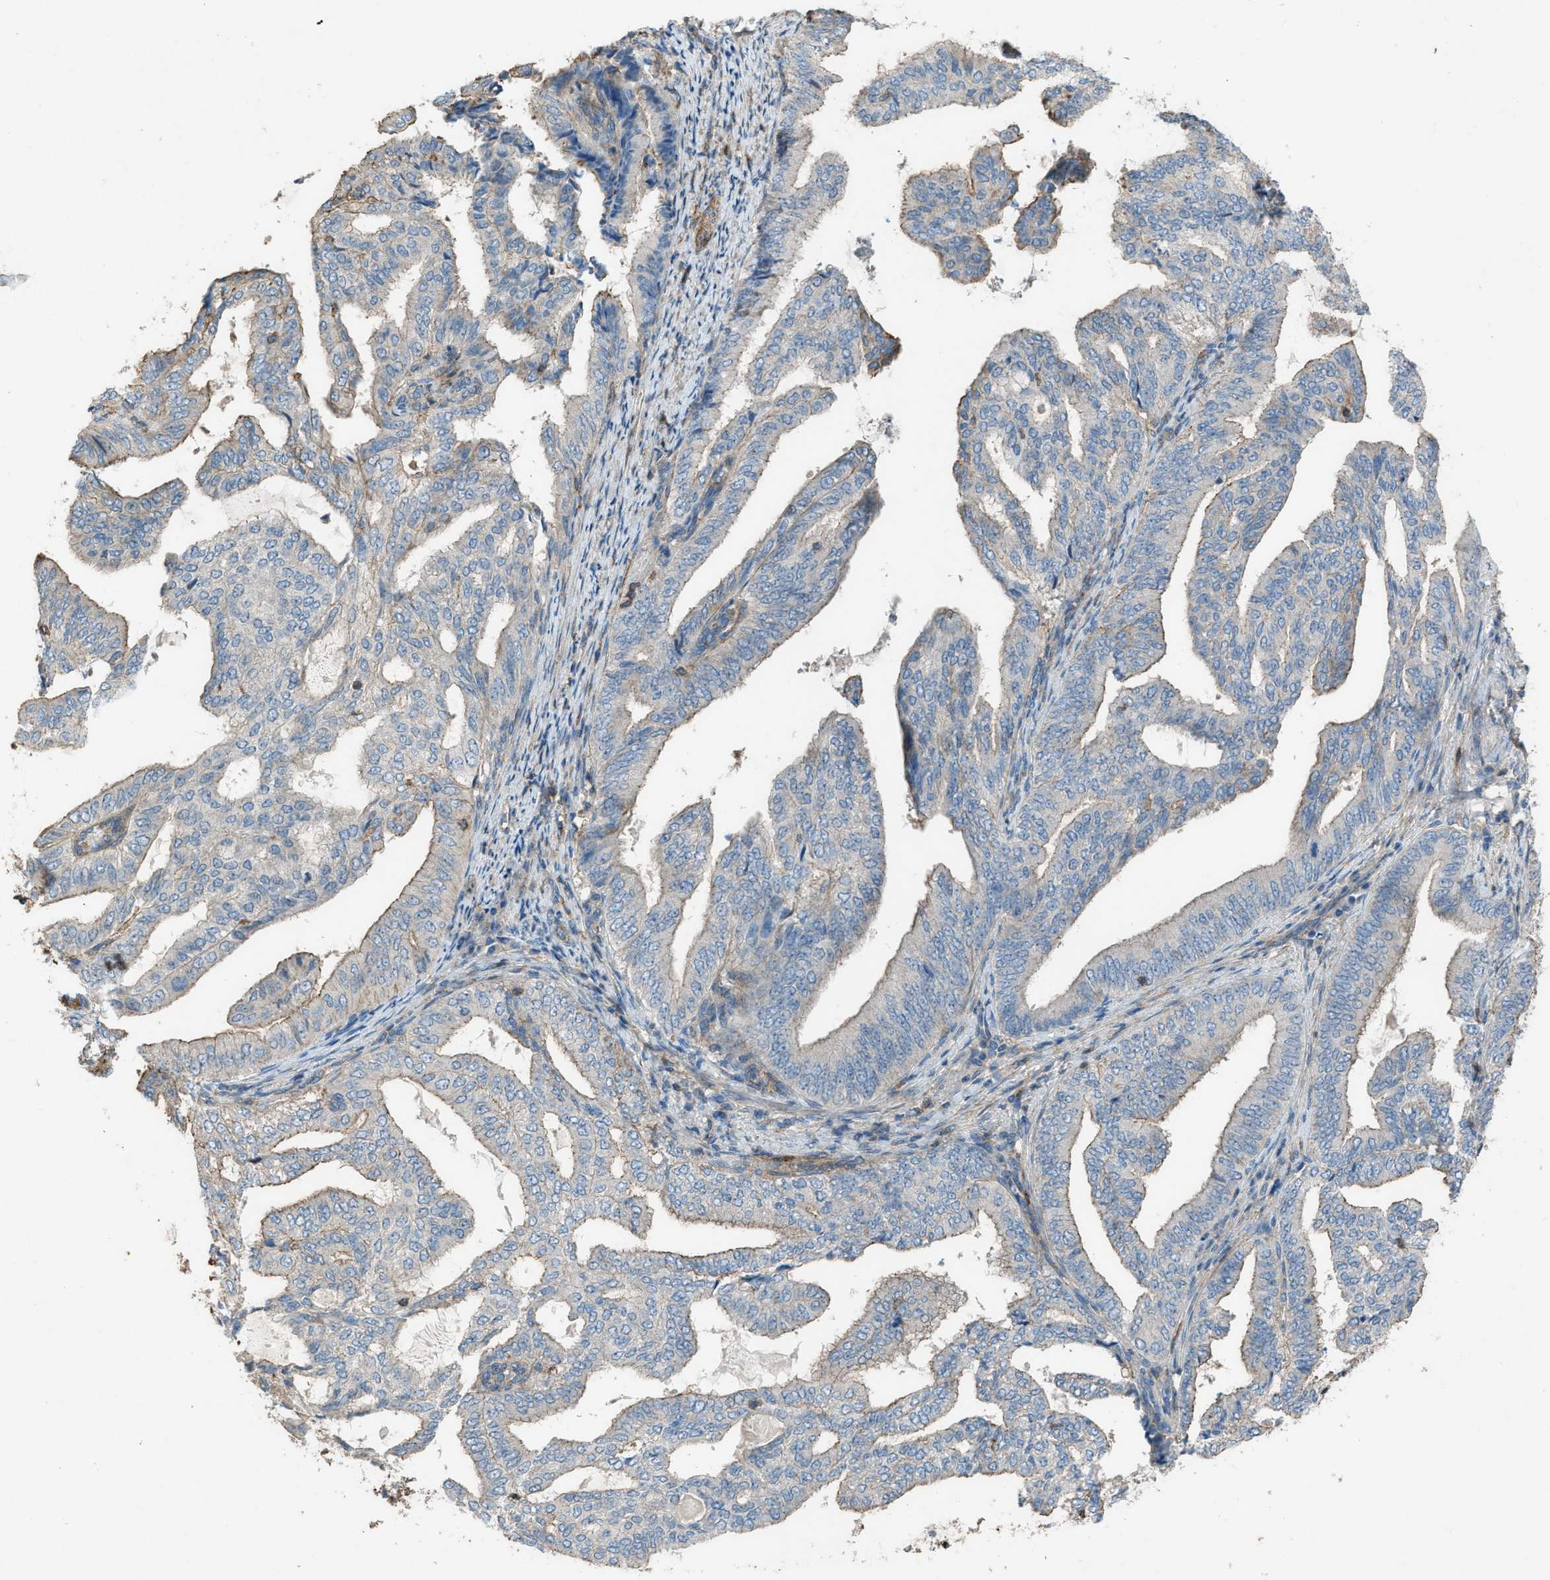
{"staining": {"intensity": "negative", "quantity": "none", "location": "none"}, "tissue": "endometrial cancer", "cell_type": "Tumor cells", "image_type": "cancer", "snomed": [{"axis": "morphology", "description": "Adenocarcinoma, NOS"}, {"axis": "topography", "description": "Endometrium"}], "caption": "DAB (3,3'-diaminobenzidine) immunohistochemical staining of human endometrial cancer demonstrates no significant staining in tumor cells.", "gene": "NCK2", "patient": {"sex": "female", "age": 58}}